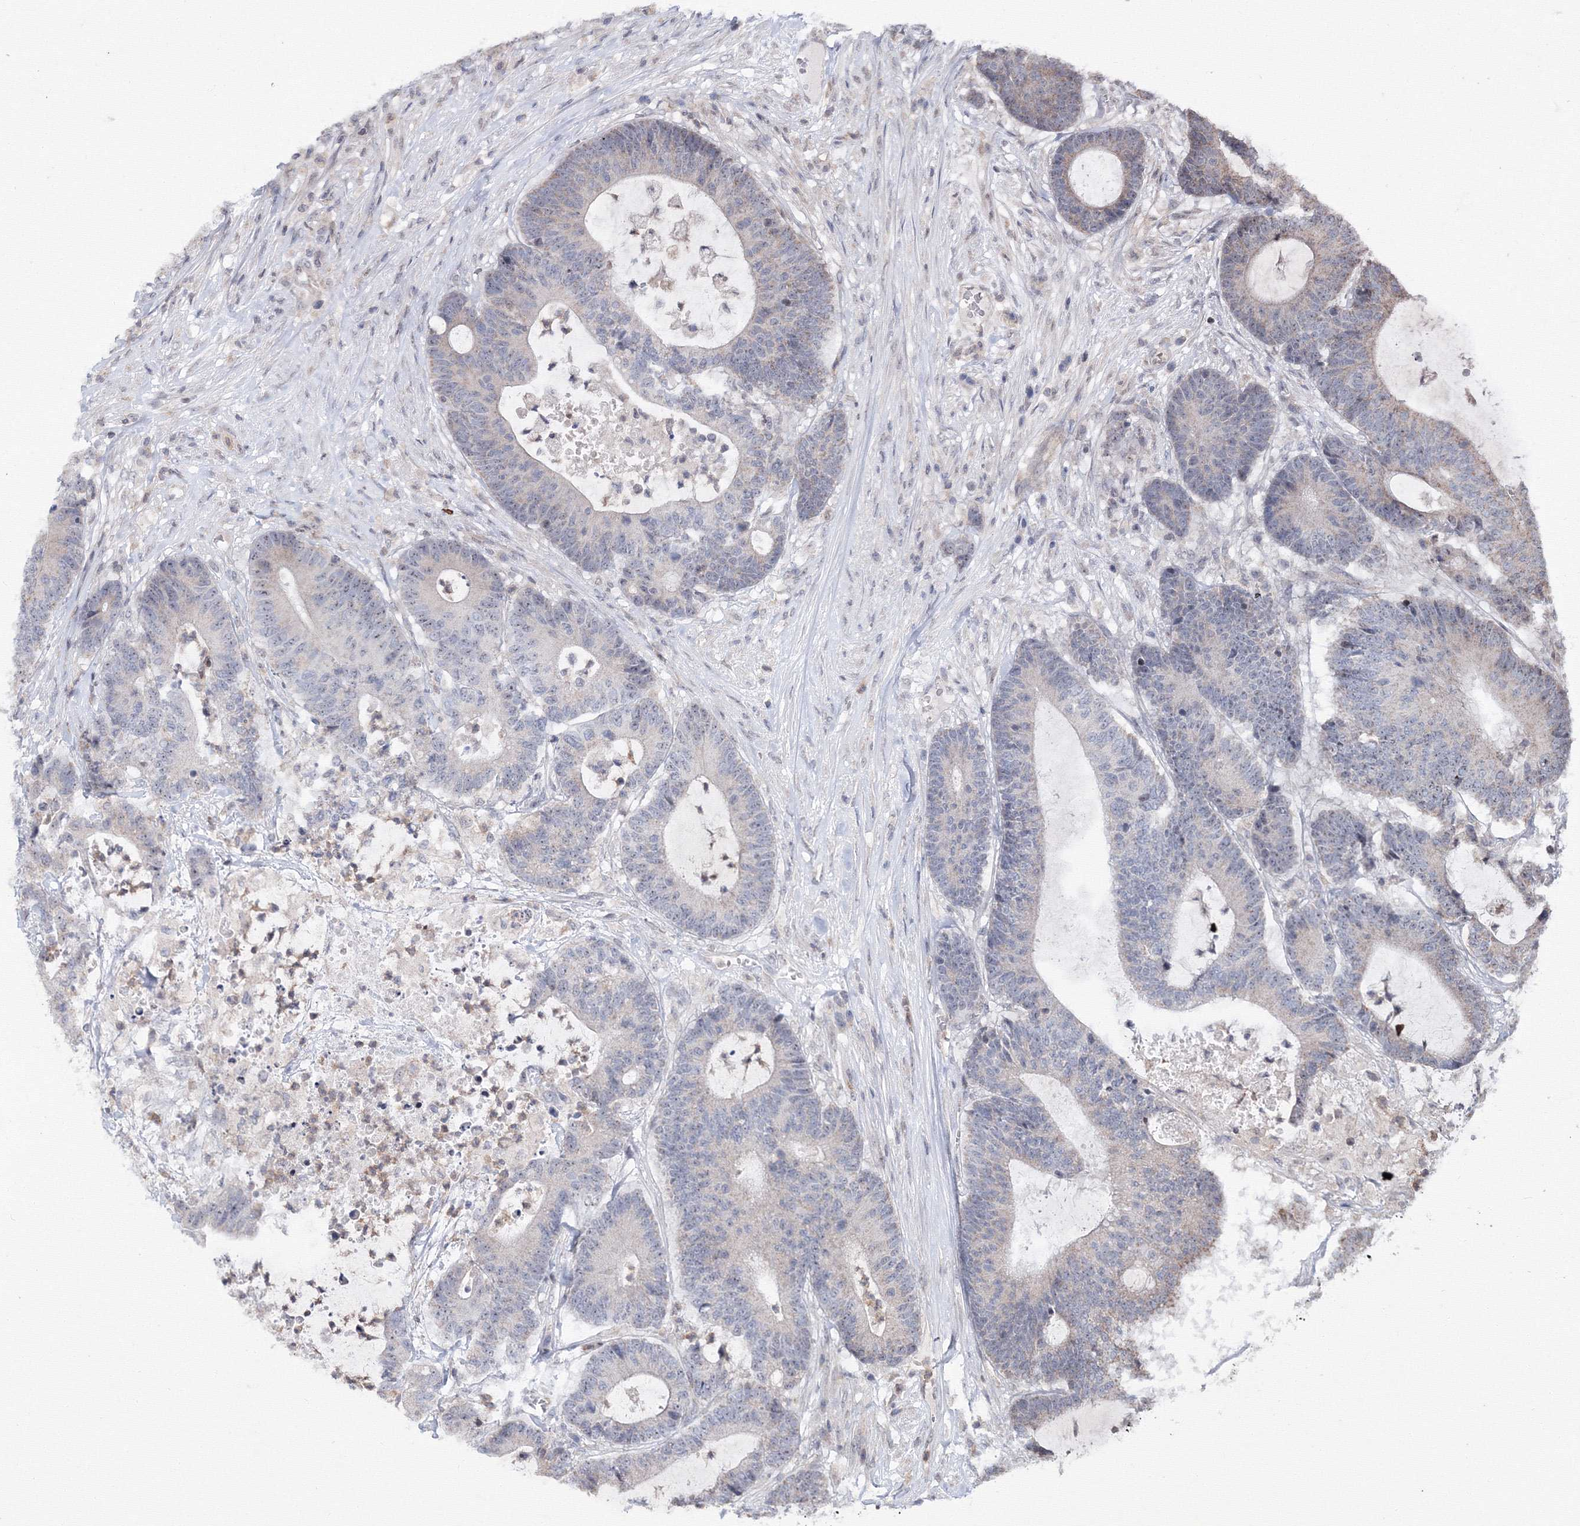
{"staining": {"intensity": "weak", "quantity": "<25%", "location": "cytoplasmic/membranous,nuclear"}, "tissue": "colorectal cancer", "cell_type": "Tumor cells", "image_type": "cancer", "snomed": [{"axis": "morphology", "description": "Adenocarcinoma, NOS"}, {"axis": "topography", "description": "Colon"}], "caption": "The image demonstrates no staining of tumor cells in colorectal cancer (adenocarcinoma). (DAB immunohistochemistry (IHC), high magnification).", "gene": "MKRN2", "patient": {"sex": "female", "age": 84}}